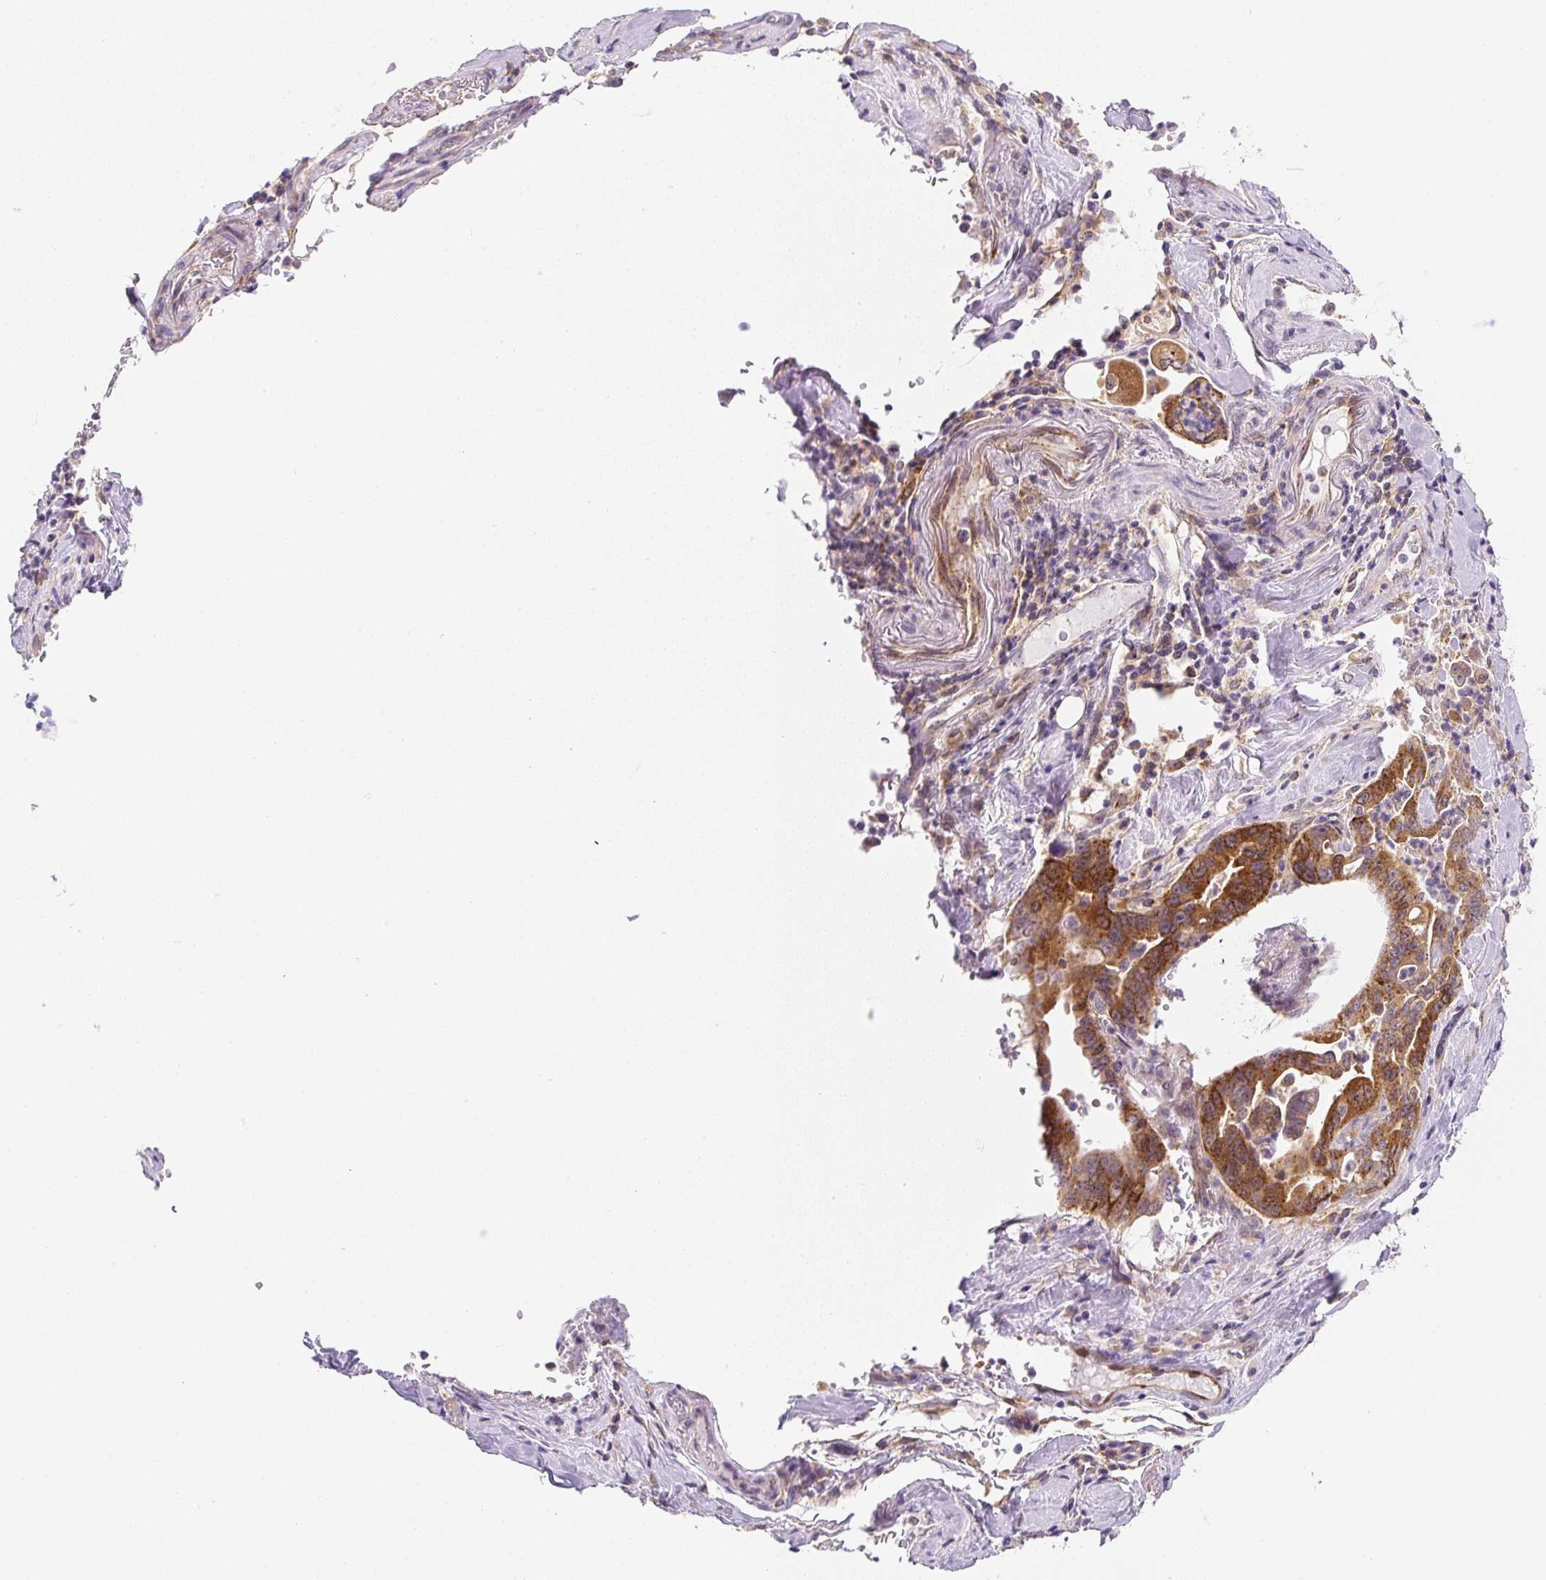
{"staining": {"intensity": "moderate", "quantity": ">75%", "location": "cytoplasmic/membranous"}, "tissue": "pancreatic cancer", "cell_type": "Tumor cells", "image_type": "cancer", "snomed": [{"axis": "morphology", "description": "Adenocarcinoma, NOS"}, {"axis": "topography", "description": "Pancreas"}], "caption": "The micrograph exhibits immunohistochemical staining of pancreatic adenocarcinoma. There is moderate cytoplasmic/membranous expression is appreciated in approximately >75% of tumor cells.", "gene": "PLA2G4A", "patient": {"sex": "male", "age": 70}}